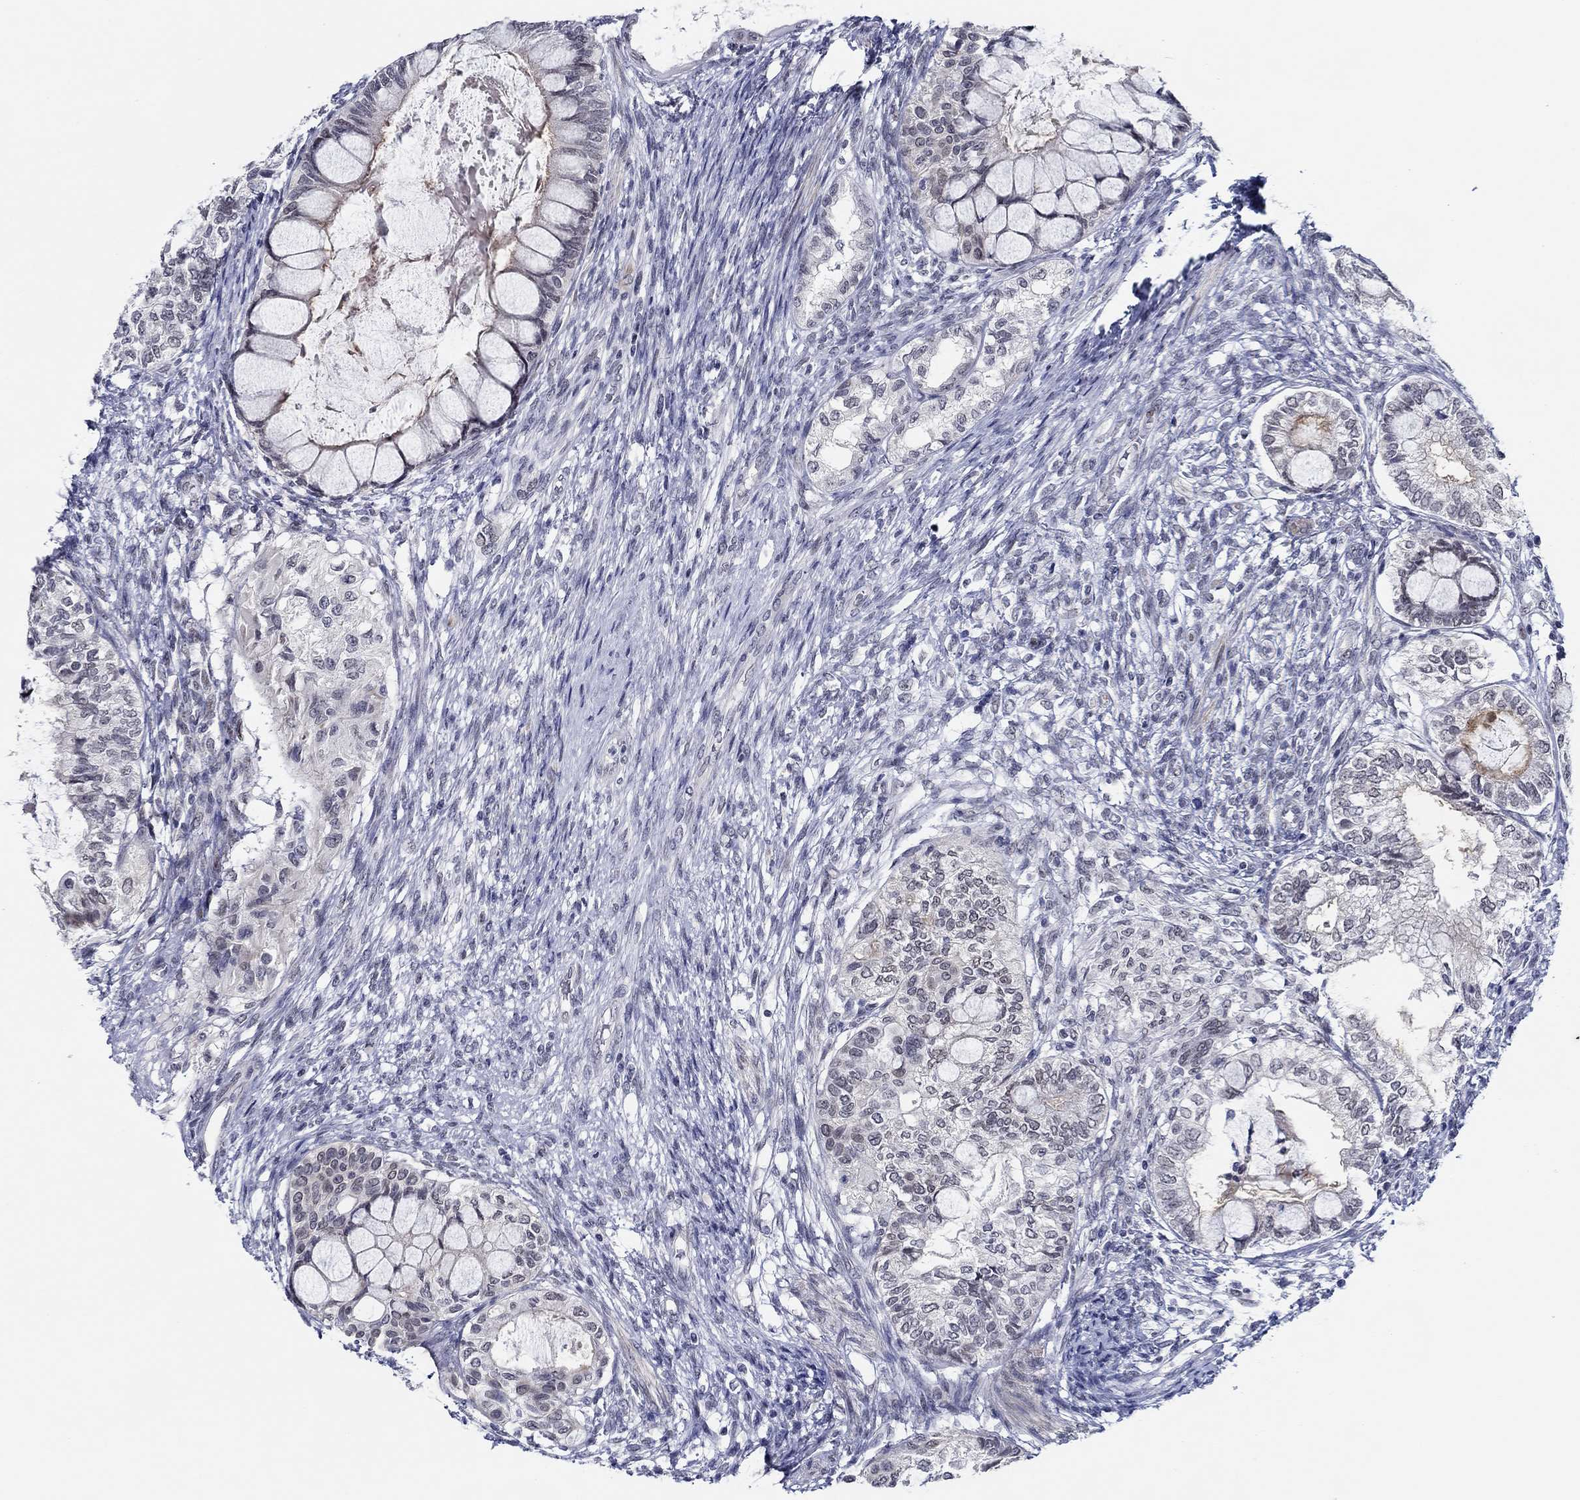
{"staining": {"intensity": "negative", "quantity": "none", "location": "none"}, "tissue": "testis cancer", "cell_type": "Tumor cells", "image_type": "cancer", "snomed": [{"axis": "morphology", "description": "Seminoma, NOS"}, {"axis": "morphology", "description": "Carcinoma, Embryonal, NOS"}, {"axis": "topography", "description": "Testis"}], "caption": "The immunohistochemistry image has no significant positivity in tumor cells of testis cancer (embryonal carcinoma) tissue. (Immunohistochemistry, brightfield microscopy, high magnification).", "gene": "SLC34A1", "patient": {"sex": "male", "age": 41}}